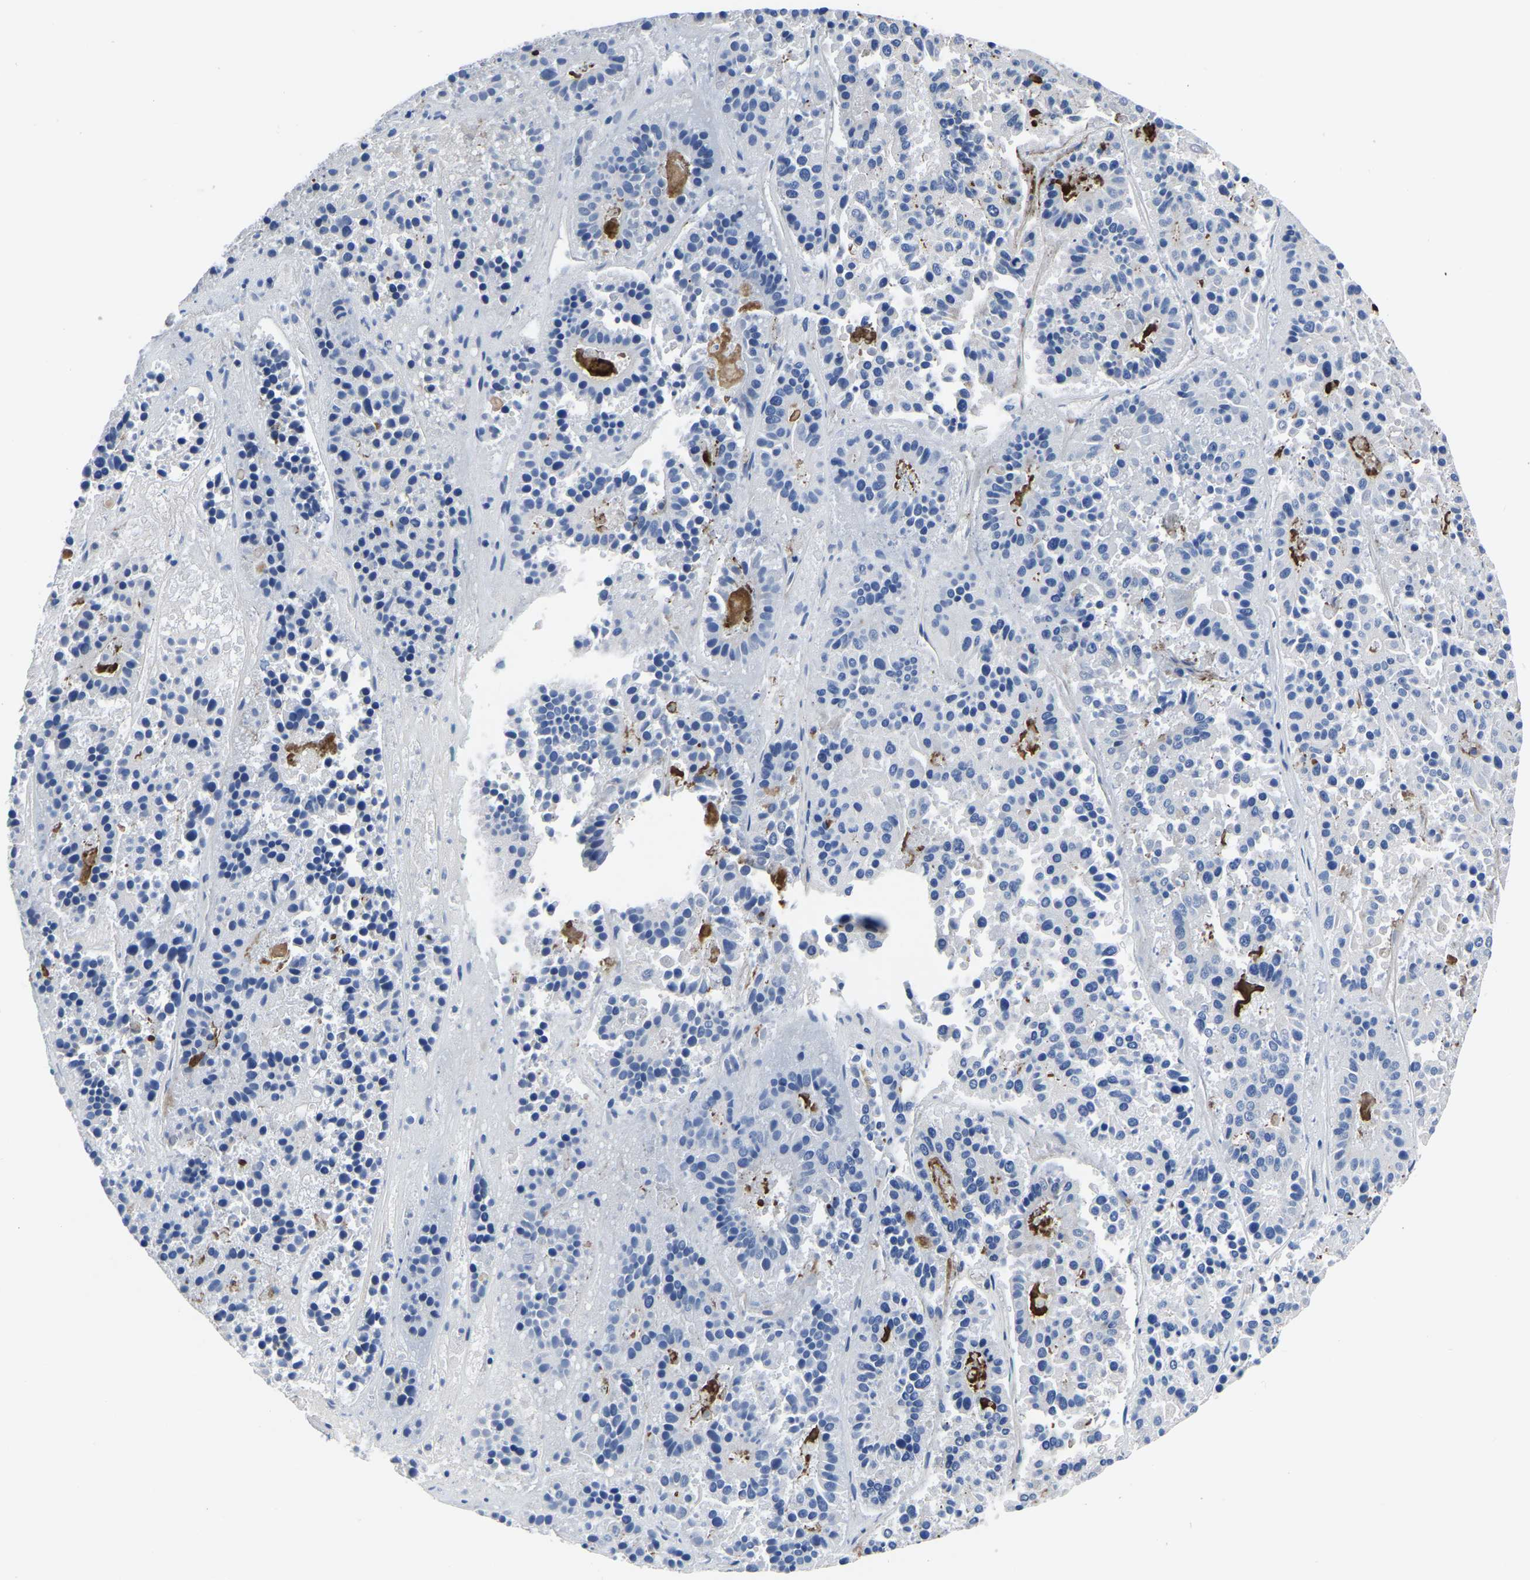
{"staining": {"intensity": "negative", "quantity": "none", "location": "none"}, "tissue": "pancreatic cancer", "cell_type": "Tumor cells", "image_type": "cancer", "snomed": [{"axis": "morphology", "description": "Adenocarcinoma, NOS"}, {"axis": "topography", "description": "Pancreas"}], "caption": "This is an immunohistochemistry image of human adenocarcinoma (pancreatic). There is no staining in tumor cells.", "gene": "FGD5", "patient": {"sex": "male", "age": 50}}